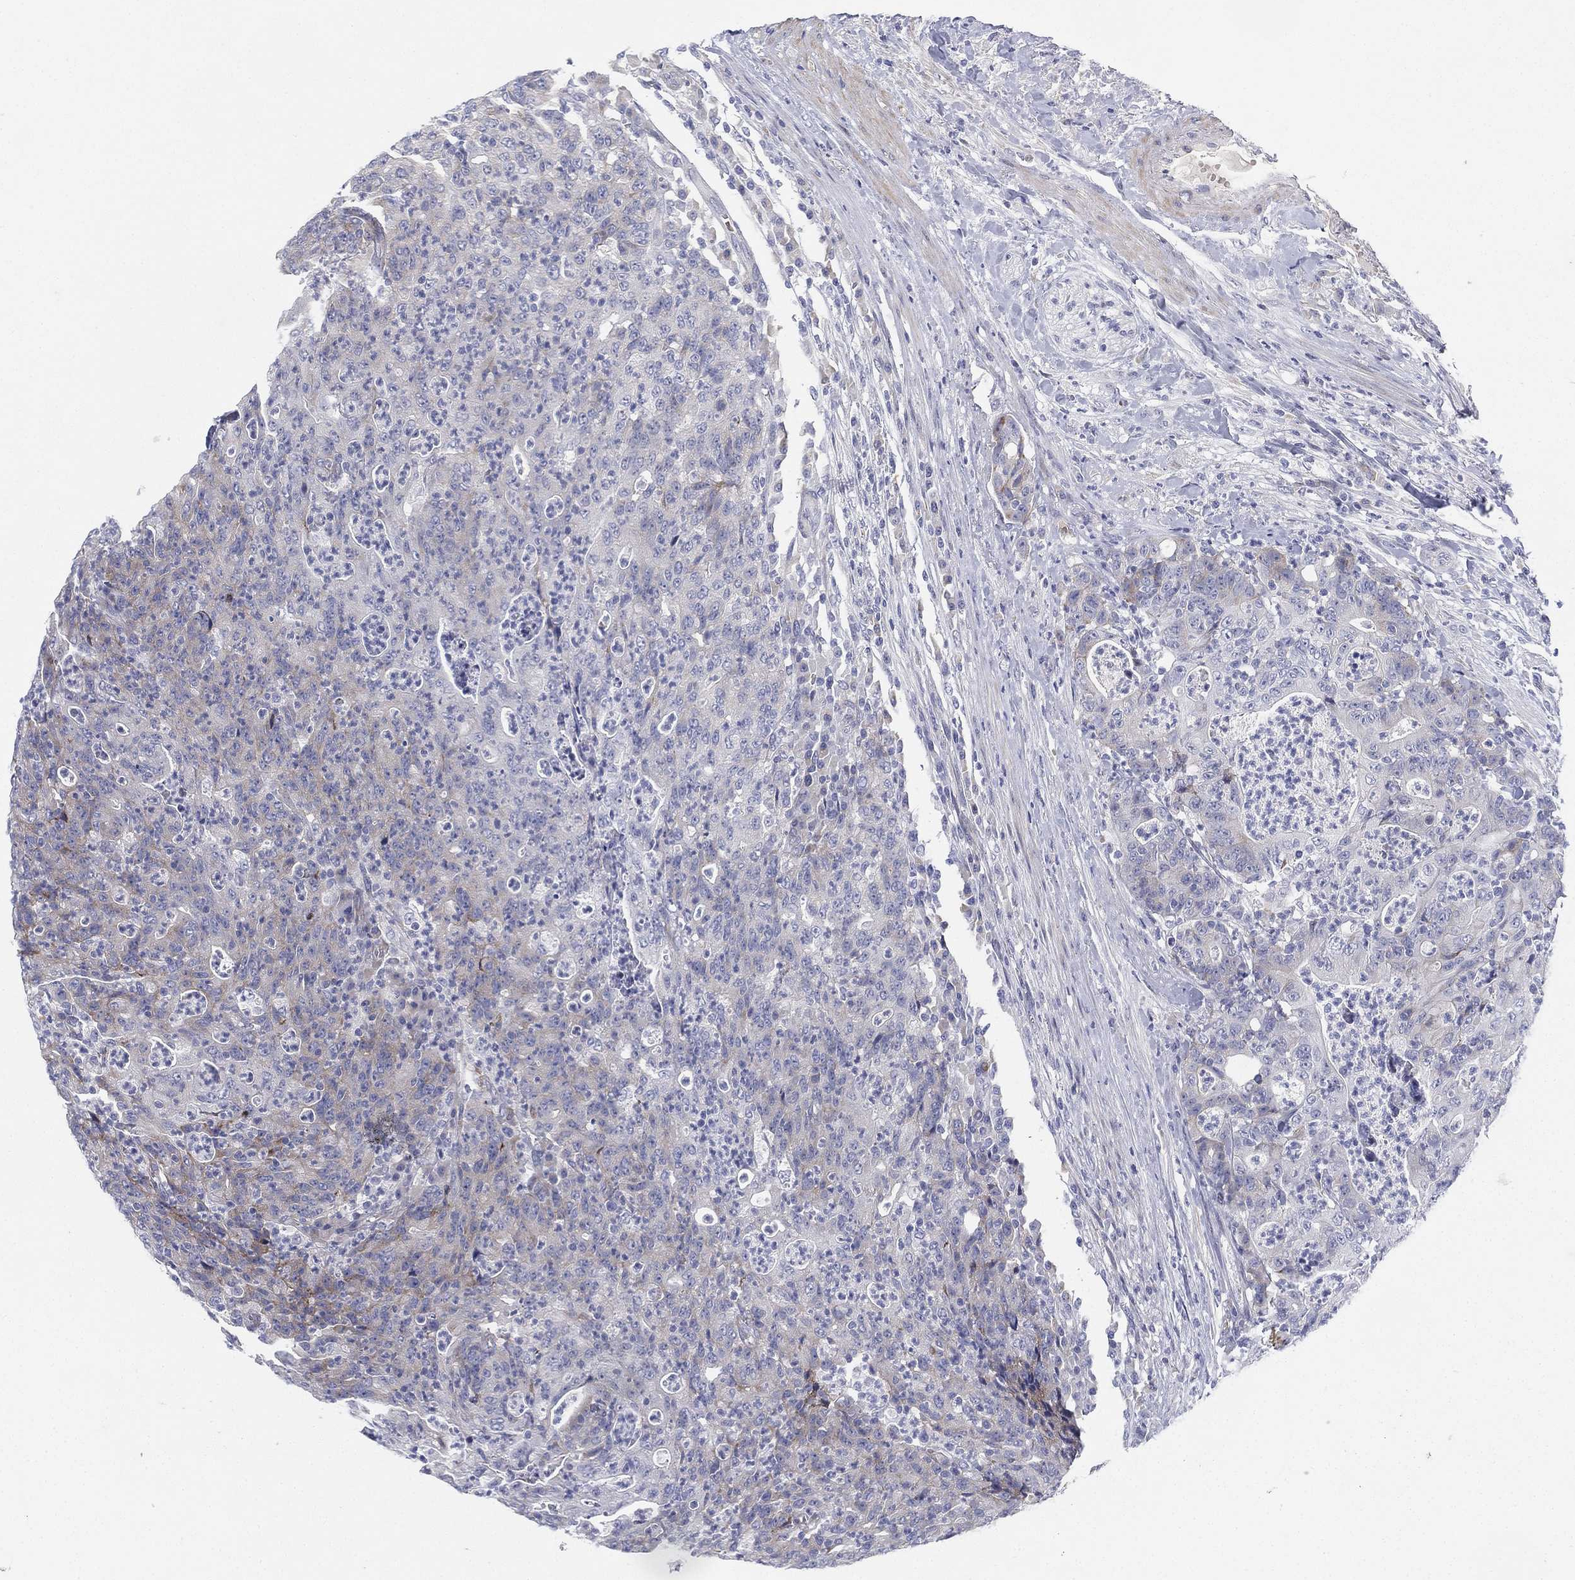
{"staining": {"intensity": "negative", "quantity": "none", "location": "none"}, "tissue": "colorectal cancer", "cell_type": "Tumor cells", "image_type": "cancer", "snomed": [{"axis": "morphology", "description": "Adenocarcinoma, NOS"}, {"axis": "topography", "description": "Colon"}], "caption": "IHC of colorectal cancer (adenocarcinoma) exhibits no positivity in tumor cells.", "gene": "HEATR4", "patient": {"sex": "male", "age": 70}}